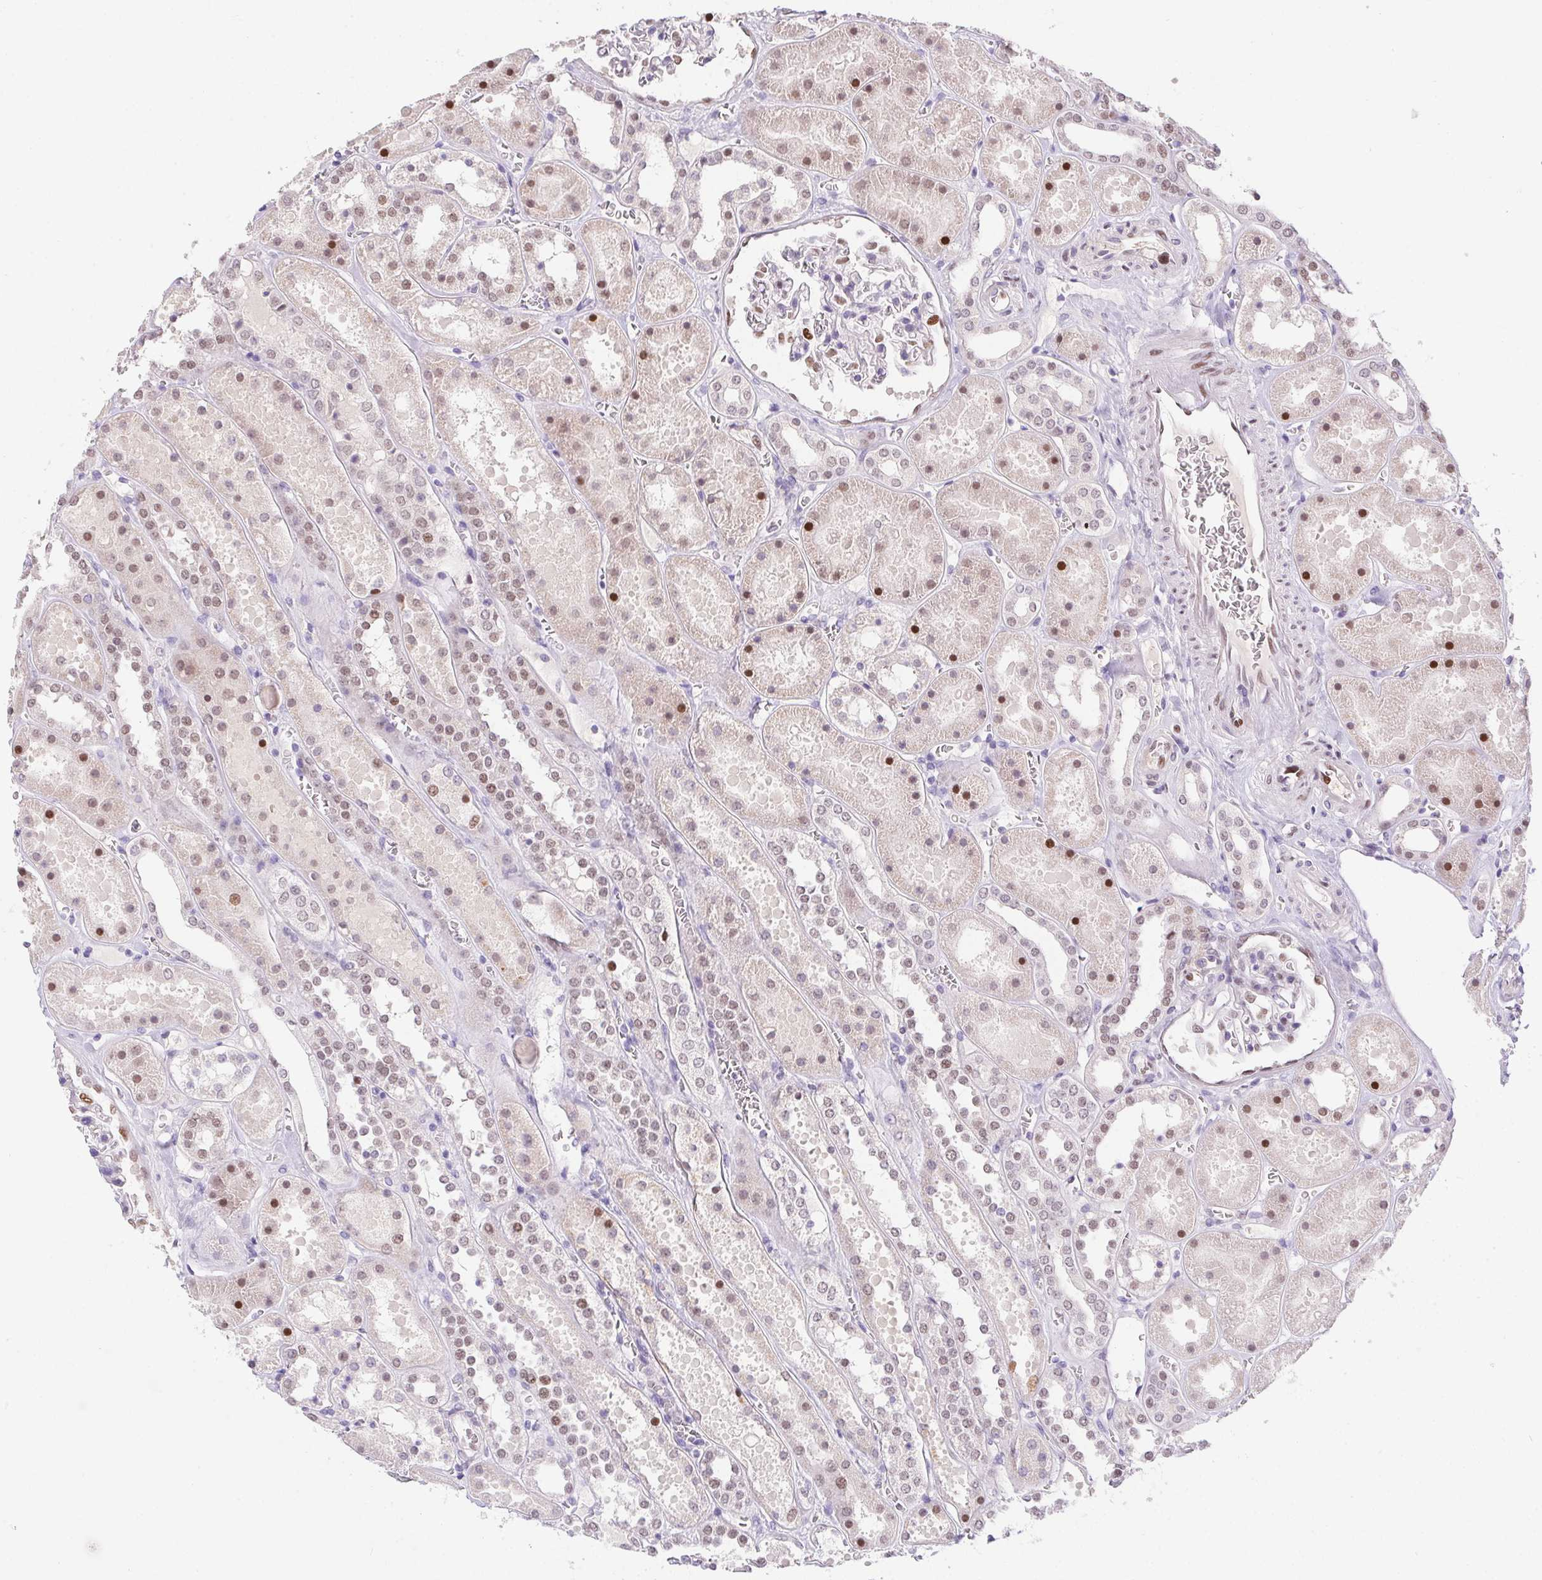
{"staining": {"intensity": "moderate", "quantity": "25%-75%", "location": "nuclear"}, "tissue": "kidney", "cell_type": "Cells in glomeruli", "image_type": "normal", "snomed": [{"axis": "morphology", "description": "Normal tissue, NOS"}, {"axis": "topography", "description": "Kidney"}], "caption": "A micrograph showing moderate nuclear staining in approximately 25%-75% of cells in glomeruli in benign kidney, as visualized by brown immunohistochemical staining.", "gene": "SP9", "patient": {"sex": "female", "age": 41}}